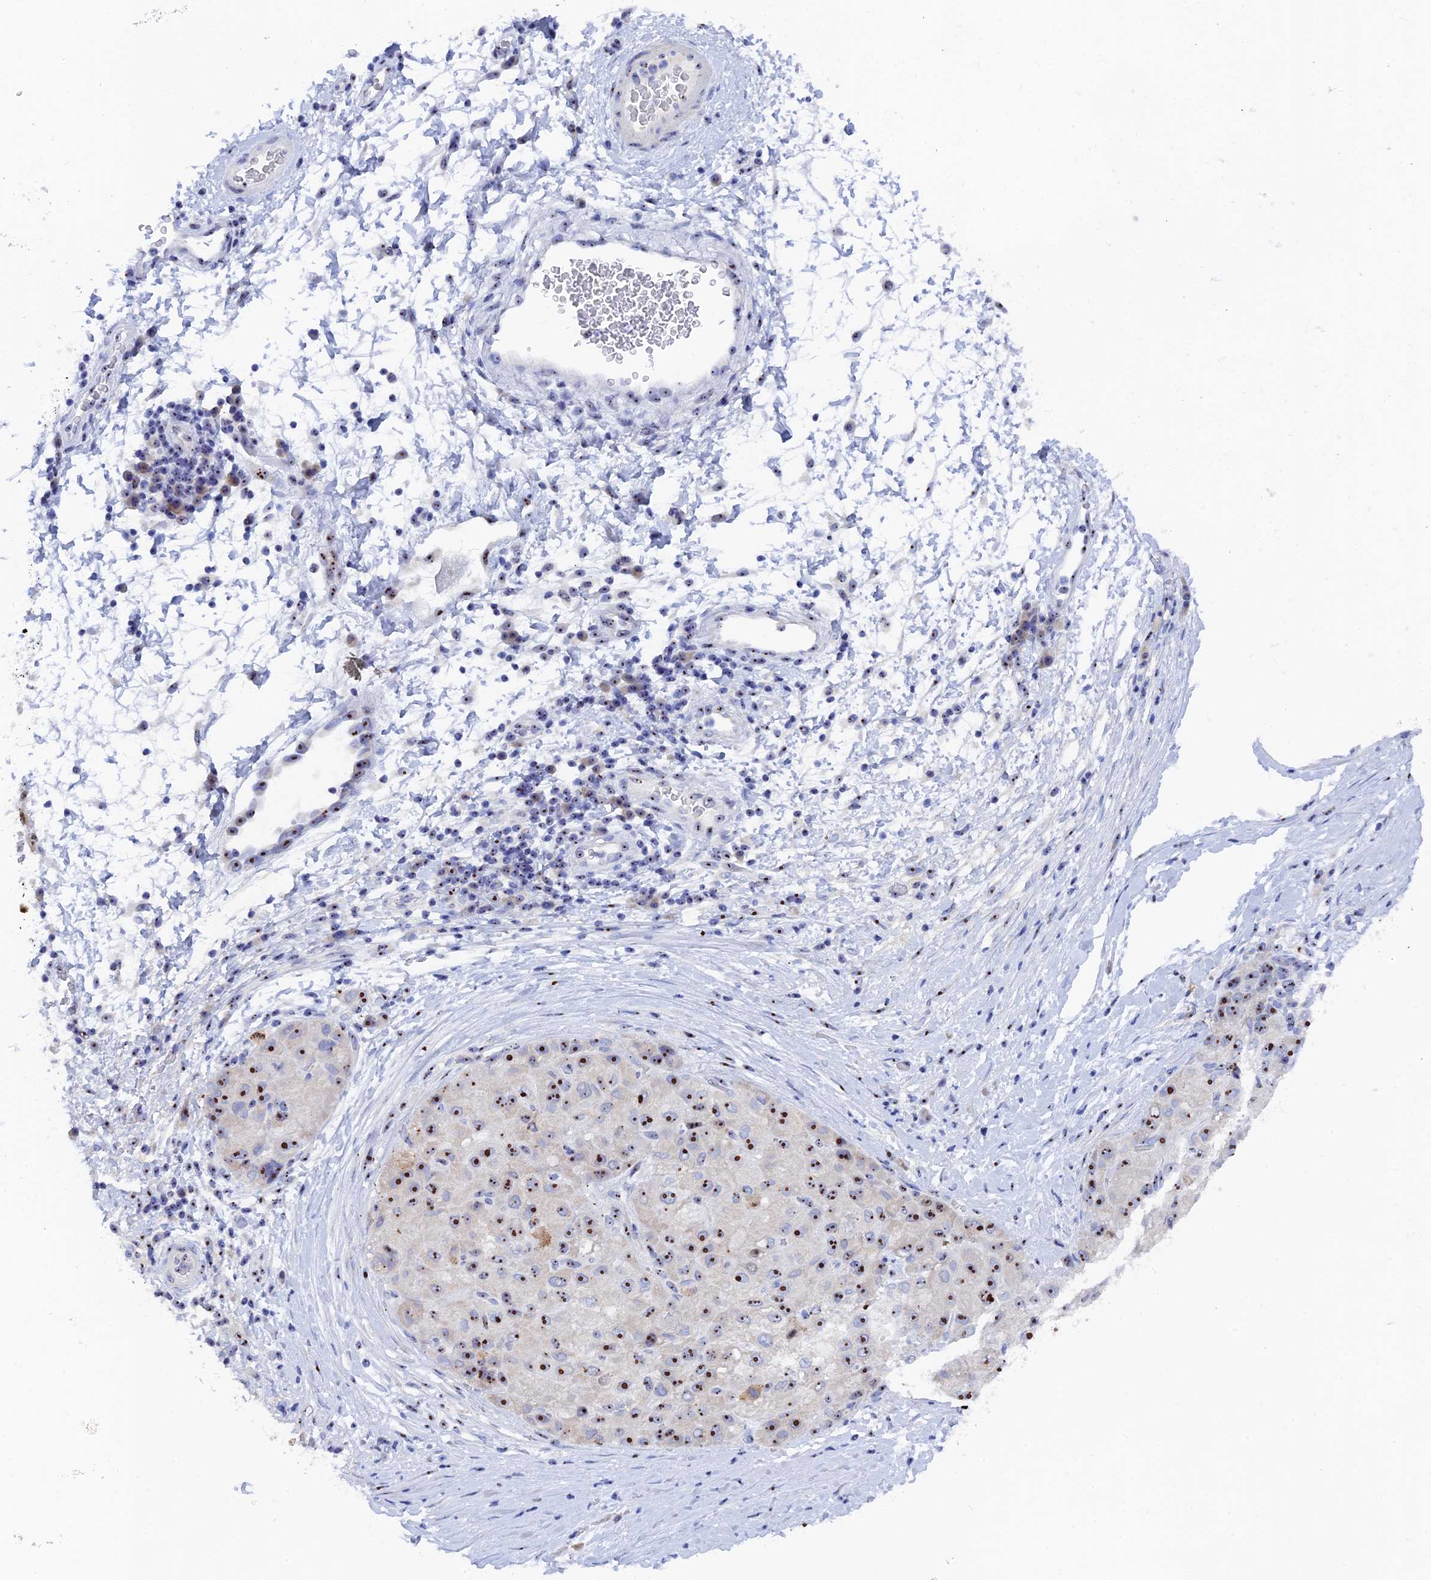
{"staining": {"intensity": "strong", "quantity": ">75%", "location": "nuclear"}, "tissue": "liver cancer", "cell_type": "Tumor cells", "image_type": "cancer", "snomed": [{"axis": "morphology", "description": "Carcinoma, Hepatocellular, NOS"}, {"axis": "topography", "description": "Liver"}], "caption": "IHC (DAB (3,3'-diaminobenzidine)) staining of liver hepatocellular carcinoma demonstrates strong nuclear protein expression in approximately >75% of tumor cells.", "gene": "RSL1D1", "patient": {"sex": "male", "age": 80}}